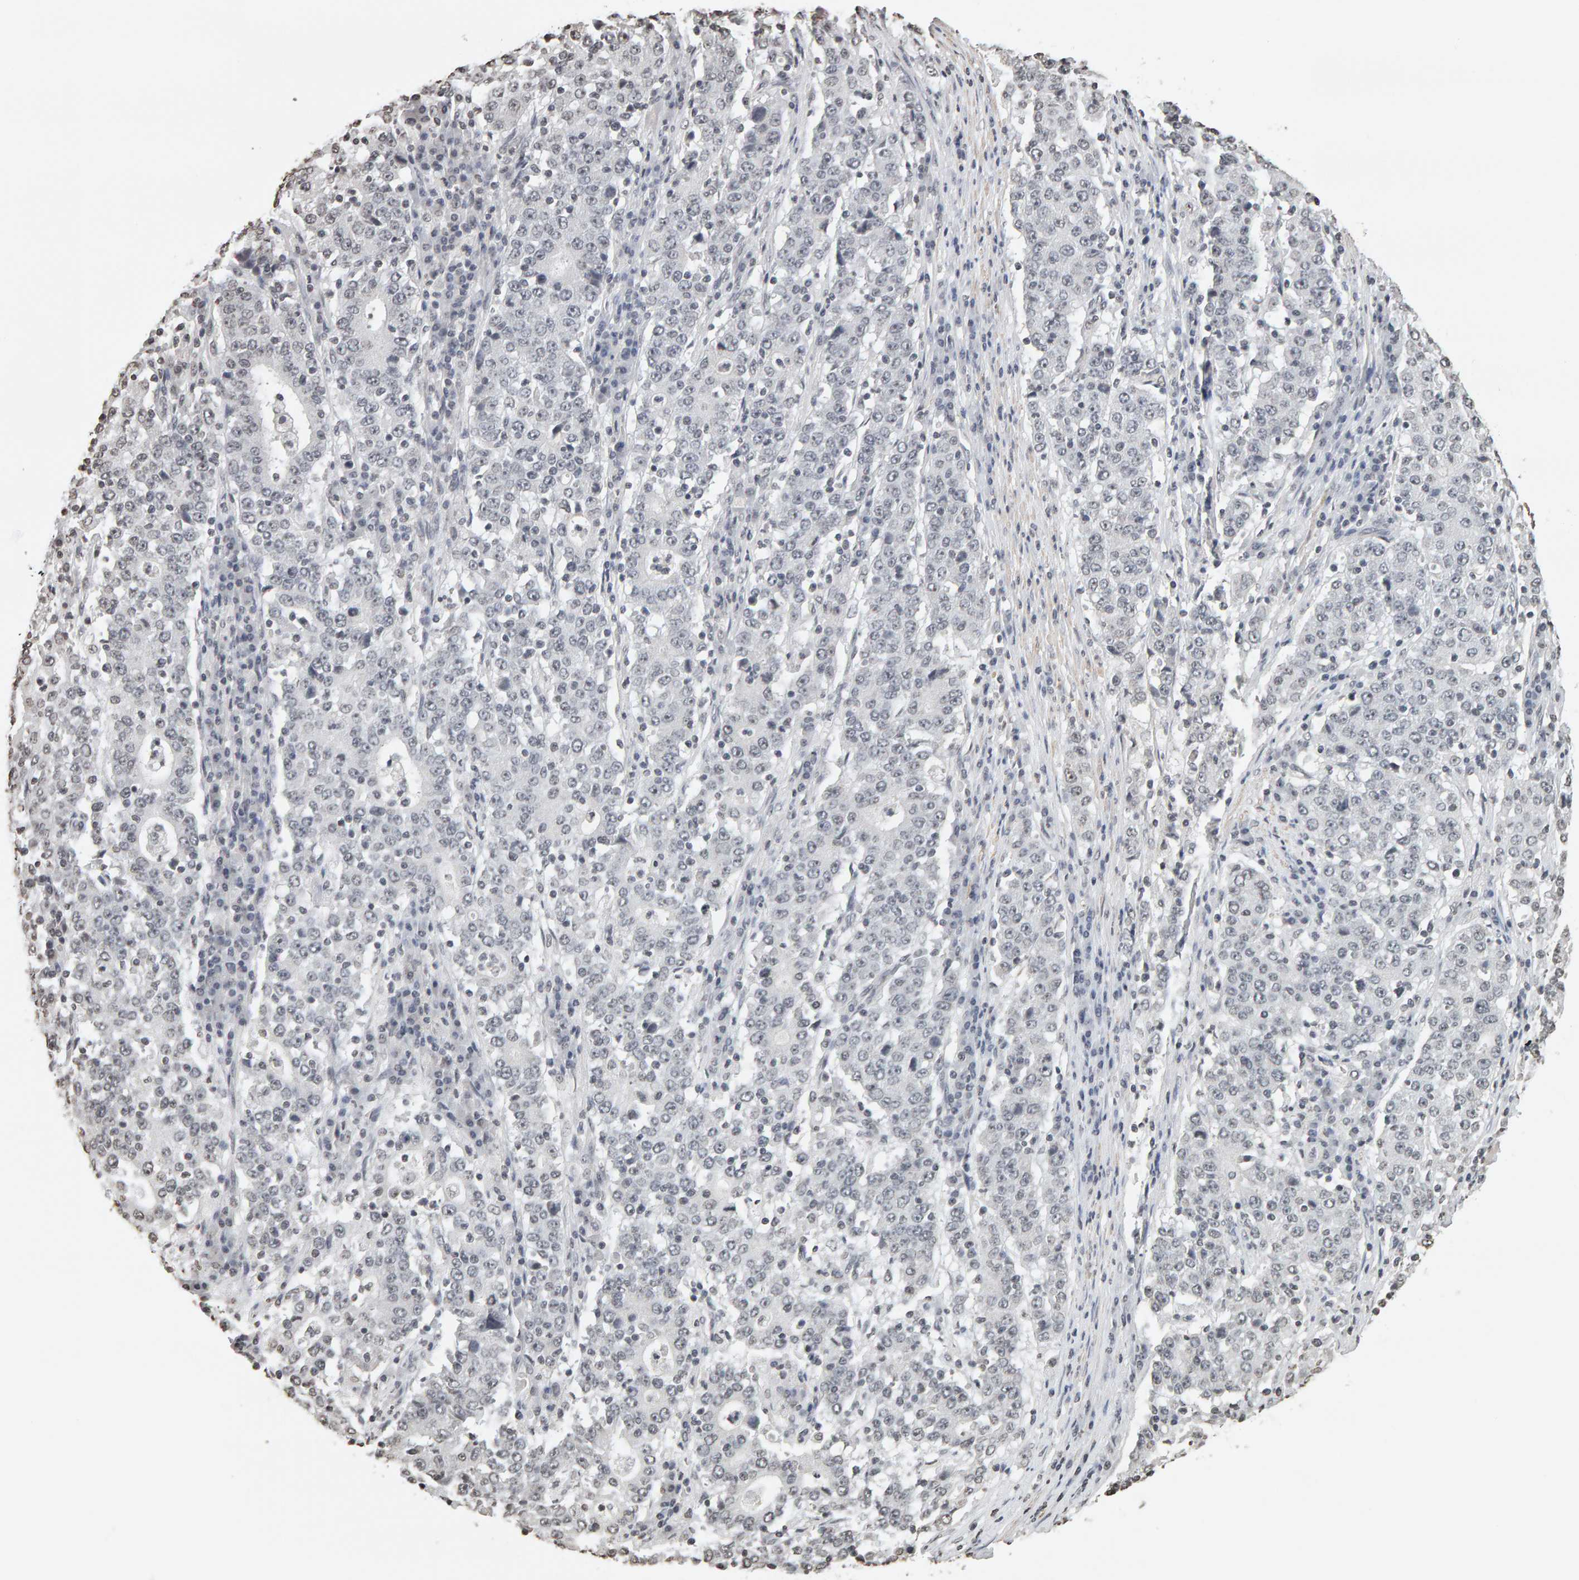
{"staining": {"intensity": "negative", "quantity": "none", "location": "none"}, "tissue": "stomach cancer", "cell_type": "Tumor cells", "image_type": "cancer", "snomed": [{"axis": "morphology", "description": "Adenocarcinoma, NOS"}, {"axis": "topography", "description": "Stomach"}], "caption": "Protein analysis of adenocarcinoma (stomach) exhibits no significant positivity in tumor cells.", "gene": "AFF4", "patient": {"sex": "male", "age": 59}}